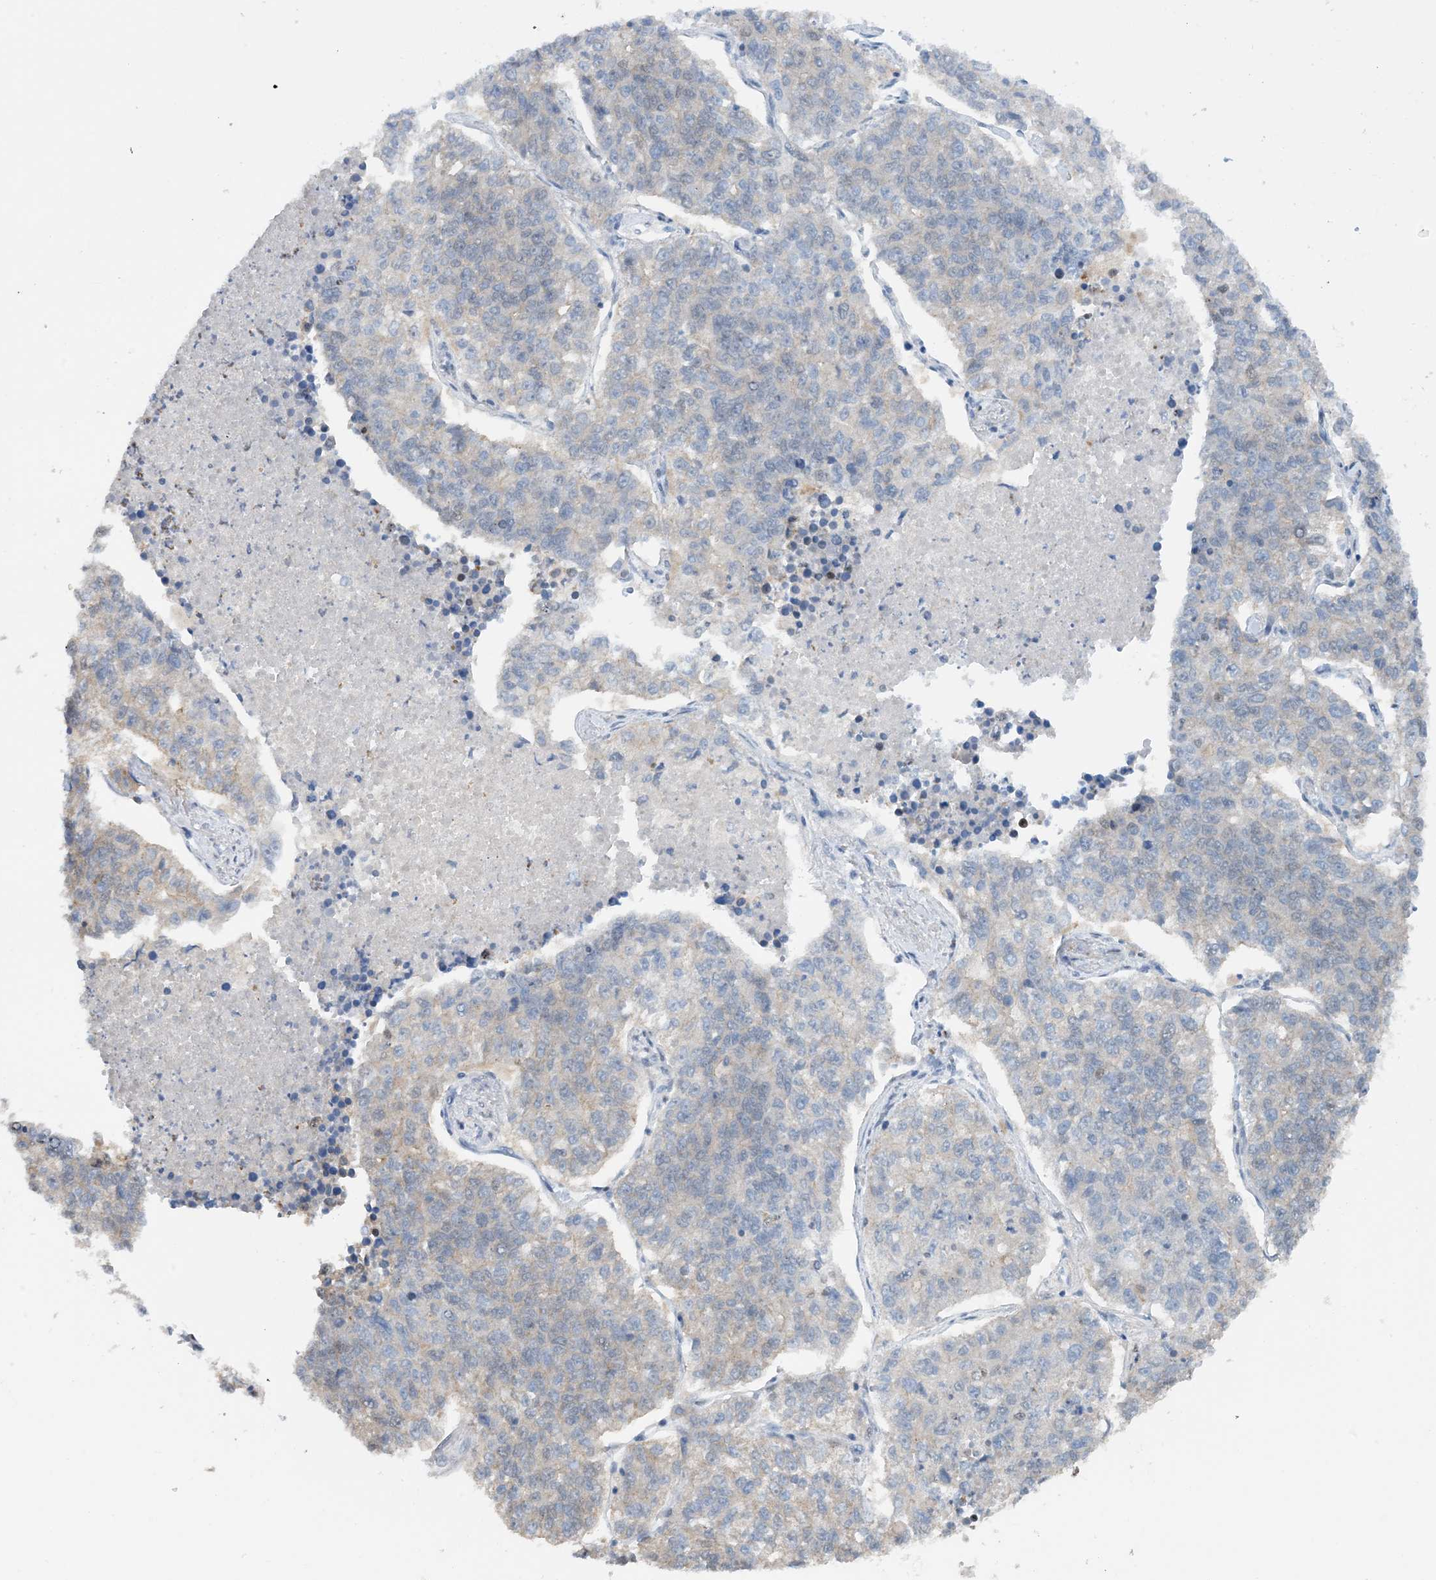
{"staining": {"intensity": "weak", "quantity": "<25%", "location": "nuclear"}, "tissue": "lung cancer", "cell_type": "Tumor cells", "image_type": "cancer", "snomed": [{"axis": "morphology", "description": "Adenocarcinoma, NOS"}, {"axis": "topography", "description": "Lung"}], "caption": "This is an IHC photomicrograph of adenocarcinoma (lung). There is no expression in tumor cells.", "gene": "HEMK1", "patient": {"sex": "male", "age": 49}}